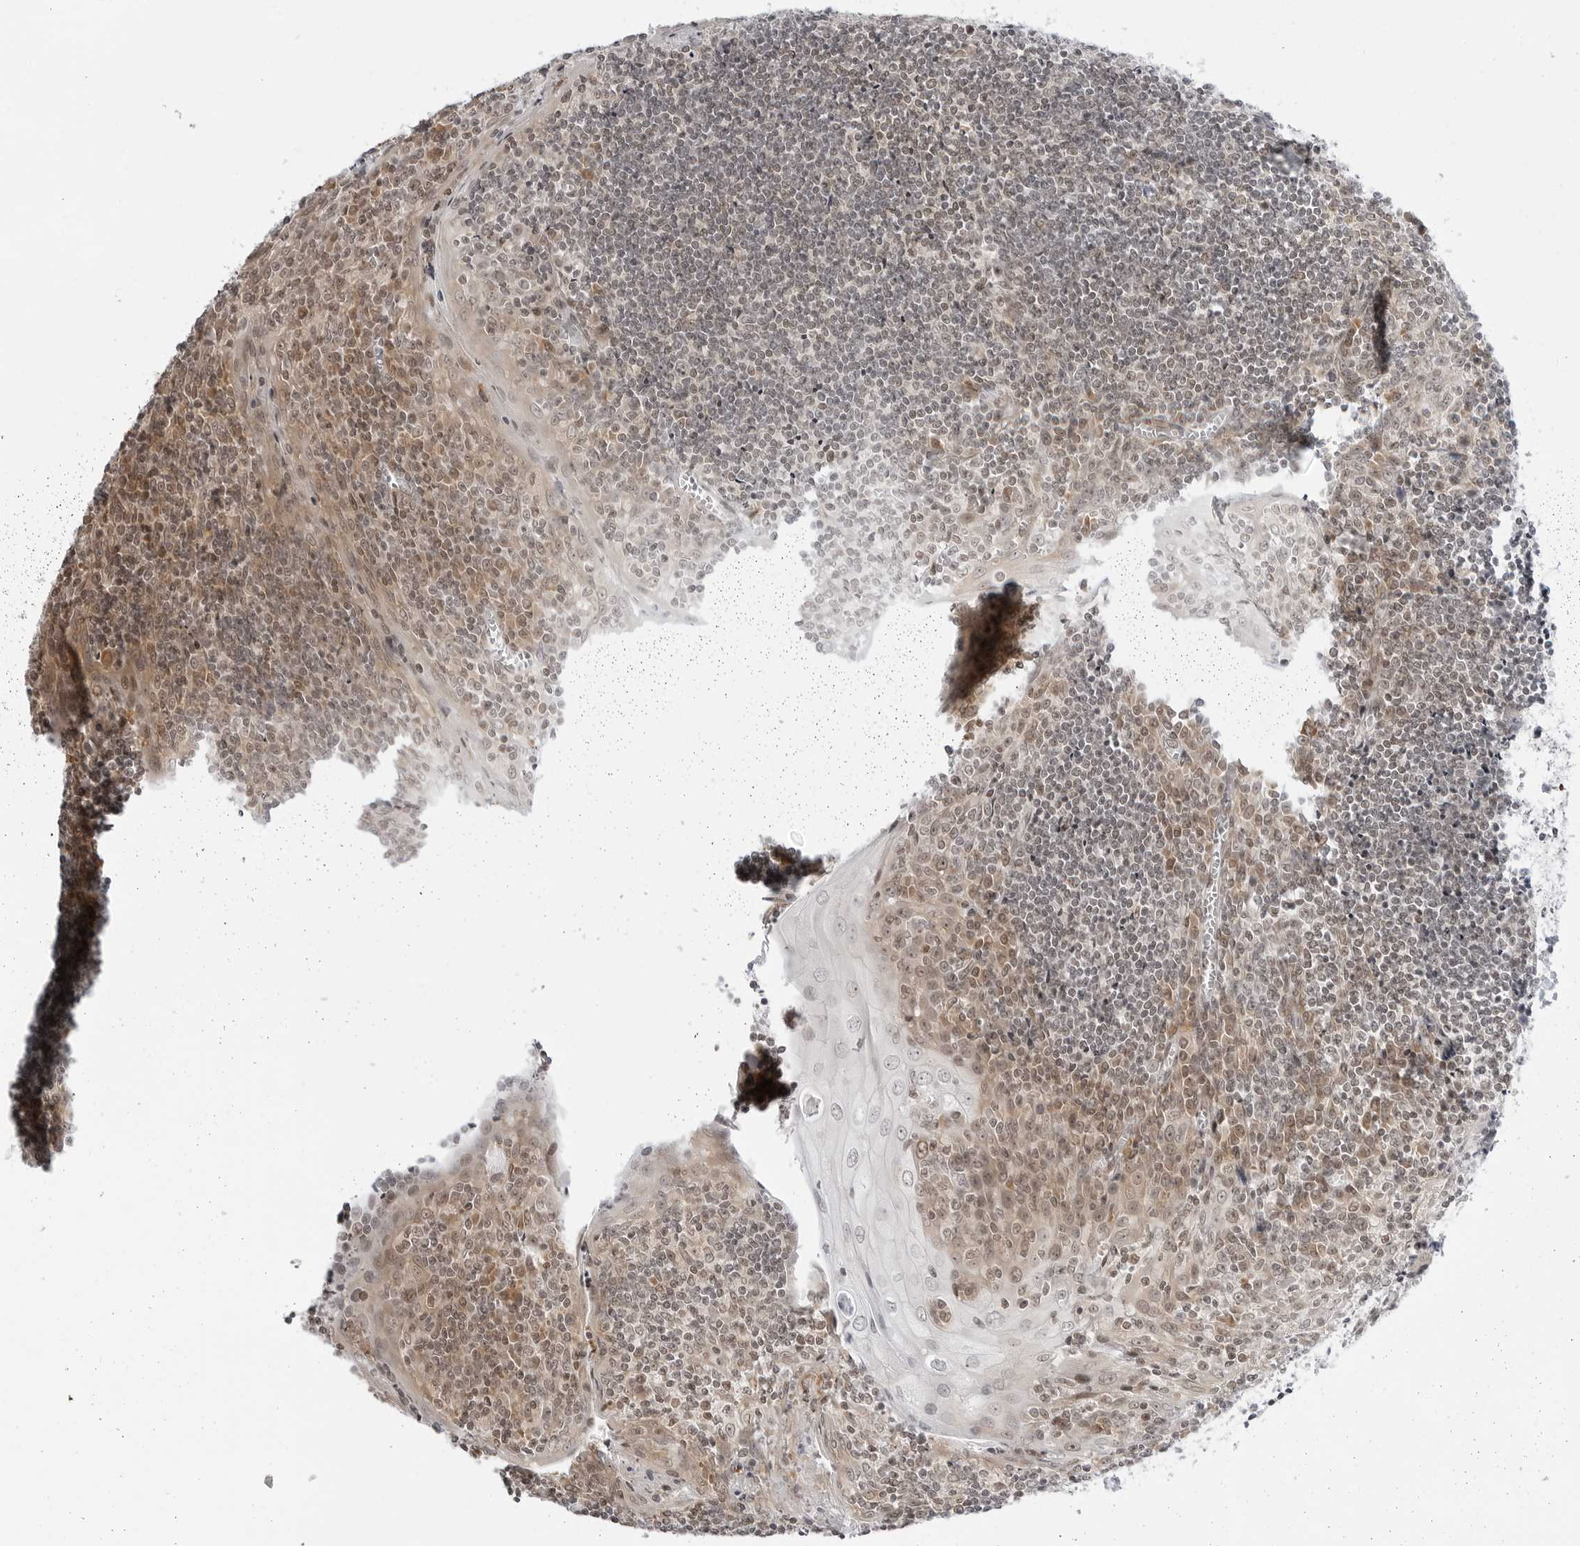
{"staining": {"intensity": "weak", "quantity": "25%-75%", "location": "nuclear"}, "tissue": "tonsil", "cell_type": "Germinal center cells", "image_type": "normal", "snomed": [{"axis": "morphology", "description": "Normal tissue, NOS"}, {"axis": "topography", "description": "Tonsil"}], "caption": "Germinal center cells reveal low levels of weak nuclear staining in approximately 25%-75% of cells in benign human tonsil. (DAB = brown stain, brightfield microscopy at high magnification).", "gene": "PPP2R5C", "patient": {"sex": "male", "age": 27}}